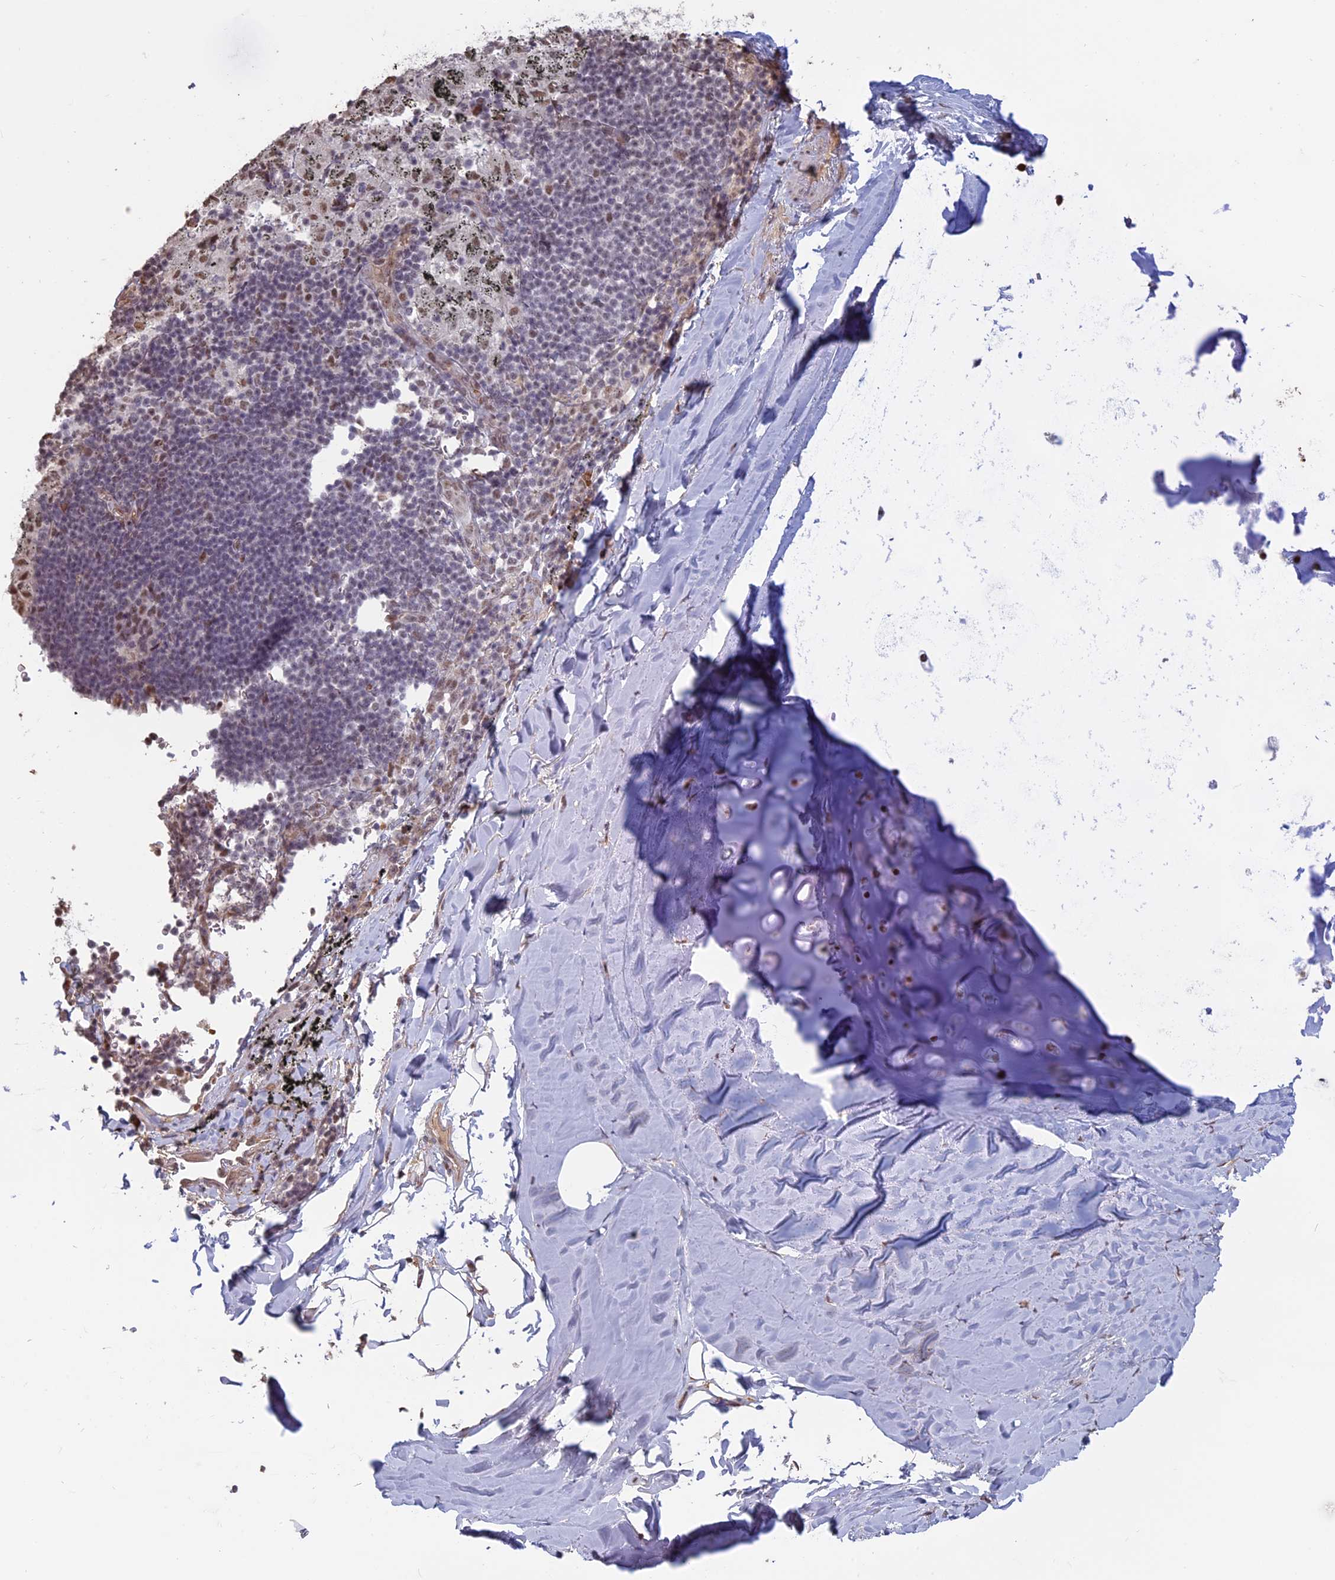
{"staining": {"intensity": "negative", "quantity": "none", "location": "none"}, "tissue": "adipose tissue", "cell_type": "Adipocytes", "image_type": "normal", "snomed": [{"axis": "morphology", "description": "Normal tissue, NOS"}, {"axis": "topography", "description": "Lymph node"}, {"axis": "topography", "description": "Bronchus"}], "caption": "This histopathology image is of normal adipose tissue stained with immunohistochemistry to label a protein in brown with the nuclei are counter-stained blue. There is no positivity in adipocytes.", "gene": "MFAP1", "patient": {"sex": "male", "age": 63}}